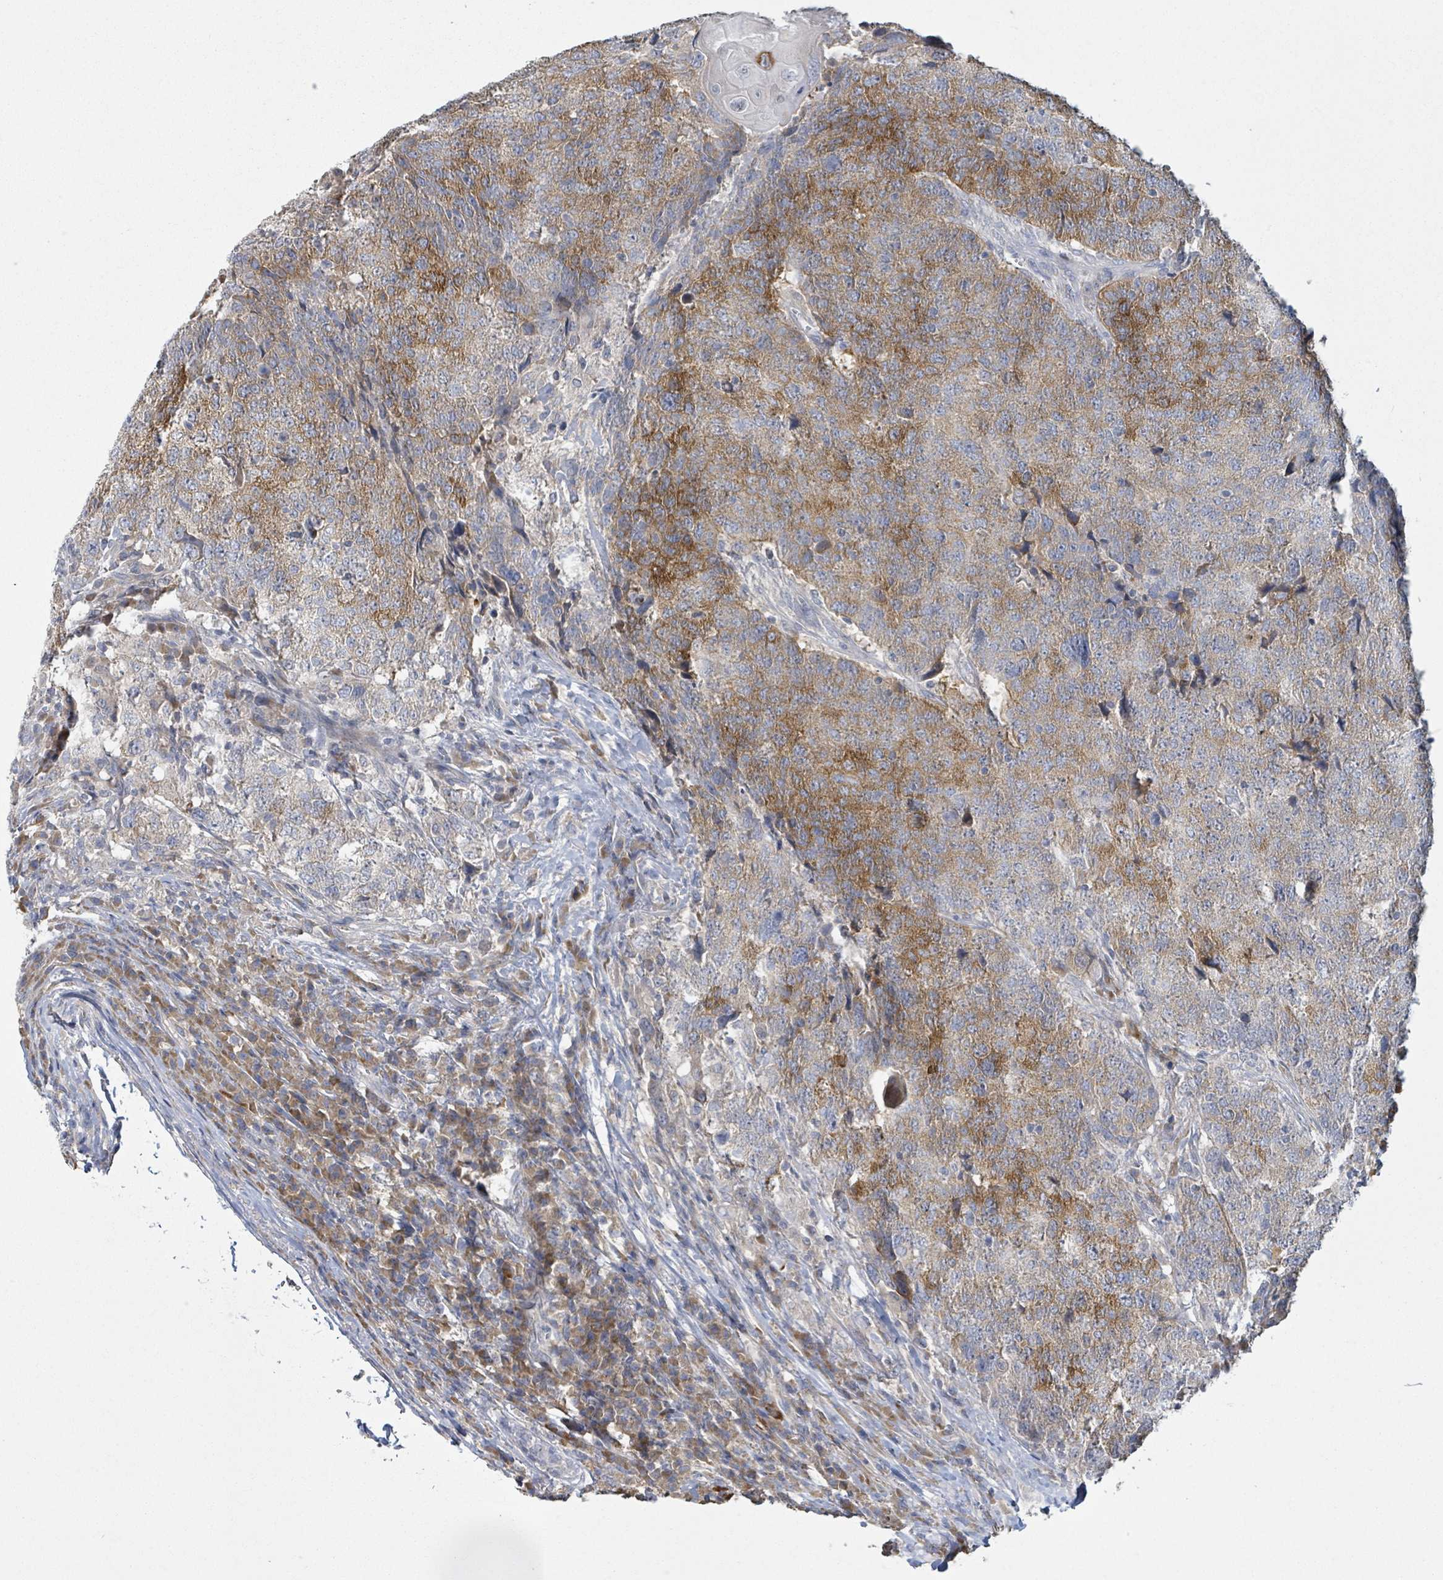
{"staining": {"intensity": "moderate", "quantity": "25%-75%", "location": "cytoplasmic/membranous"}, "tissue": "head and neck cancer", "cell_type": "Tumor cells", "image_type": "cancer", "snomed": [{"axis": "morphology", "description": "Normal tissue, NOS"}, {"axis": "morphology", "description": "Squamous cell carcinoma, NOS"}, {"axis": "topography", "description": "Skeletal muscle"}, {"axis": "topography", "description": "Vascular tissue"}, {"axis": "topography", "description": "Peripheral nerve tissue"}, {"axis": "topography", "description": "Head-Neck"}], "caption": "The micrograph demonstrates staining of squamous cell carcinoma (head and neck), revealing moderate cytoplasmic/membranous protein positivity (brown color) within tumor cells. (IHC, brightfield microscopy, high magnification).", "gene": "KCNS2", "patient": {"sex": "male", "age": 66}}